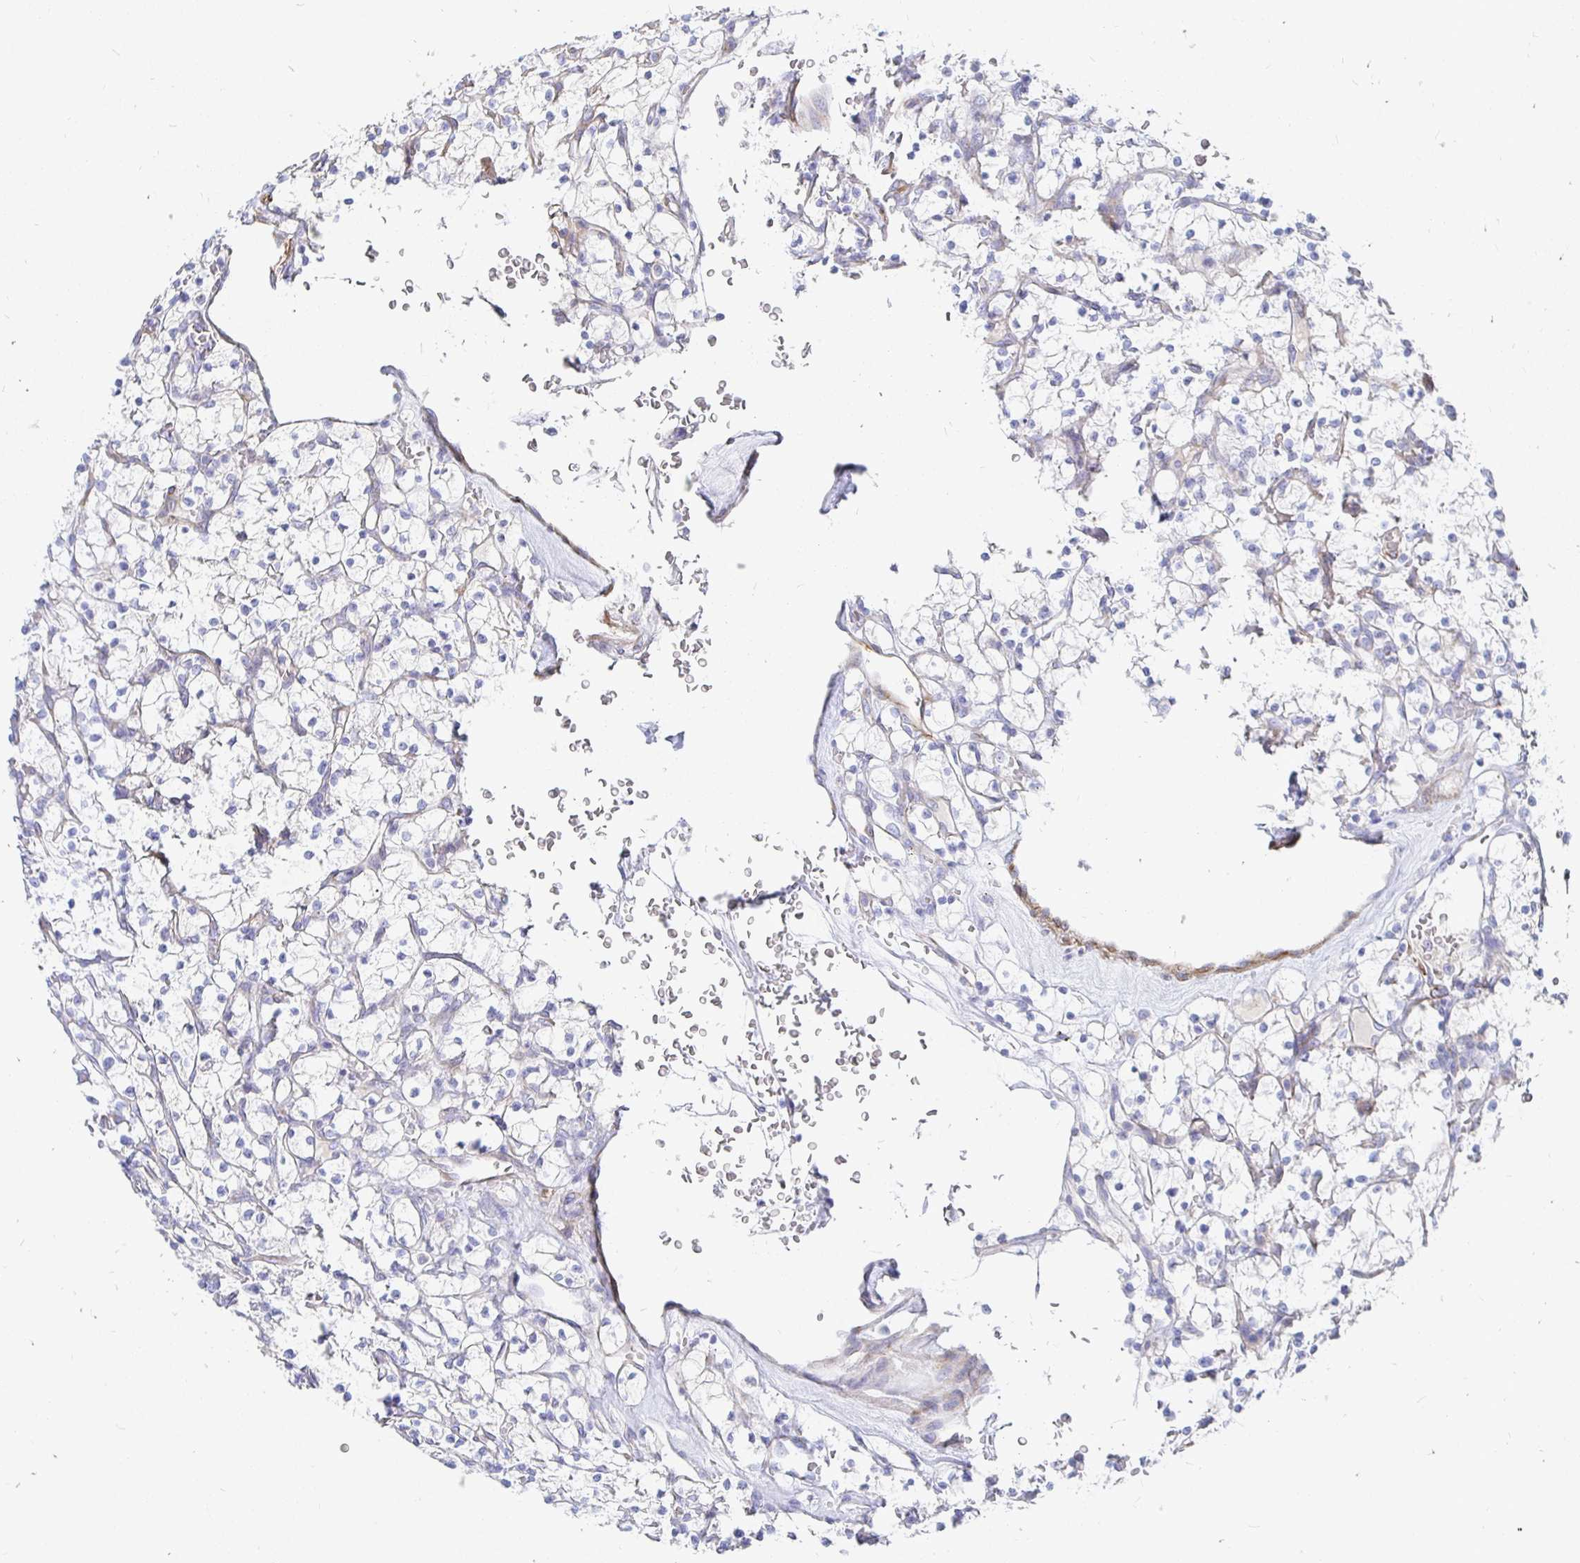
{"staining": {"intensity": "negative", "quantity": "none", "location": "none"}, "tissue": "renal cancer", "cell_type": "Tumor cells", "image_type": "cancer", "snomed": [{"axis": "morphology", "description": "Adenocarcinoma, NOS"}, {"axis": "topography", "description": "Kidney"}], "caption": "Histopathology image shows no protein positivity in tumor cells of renal adenocarcinoma tissue.", "gene": "COX16", "patient": {"sex": "female", "age": 64}}